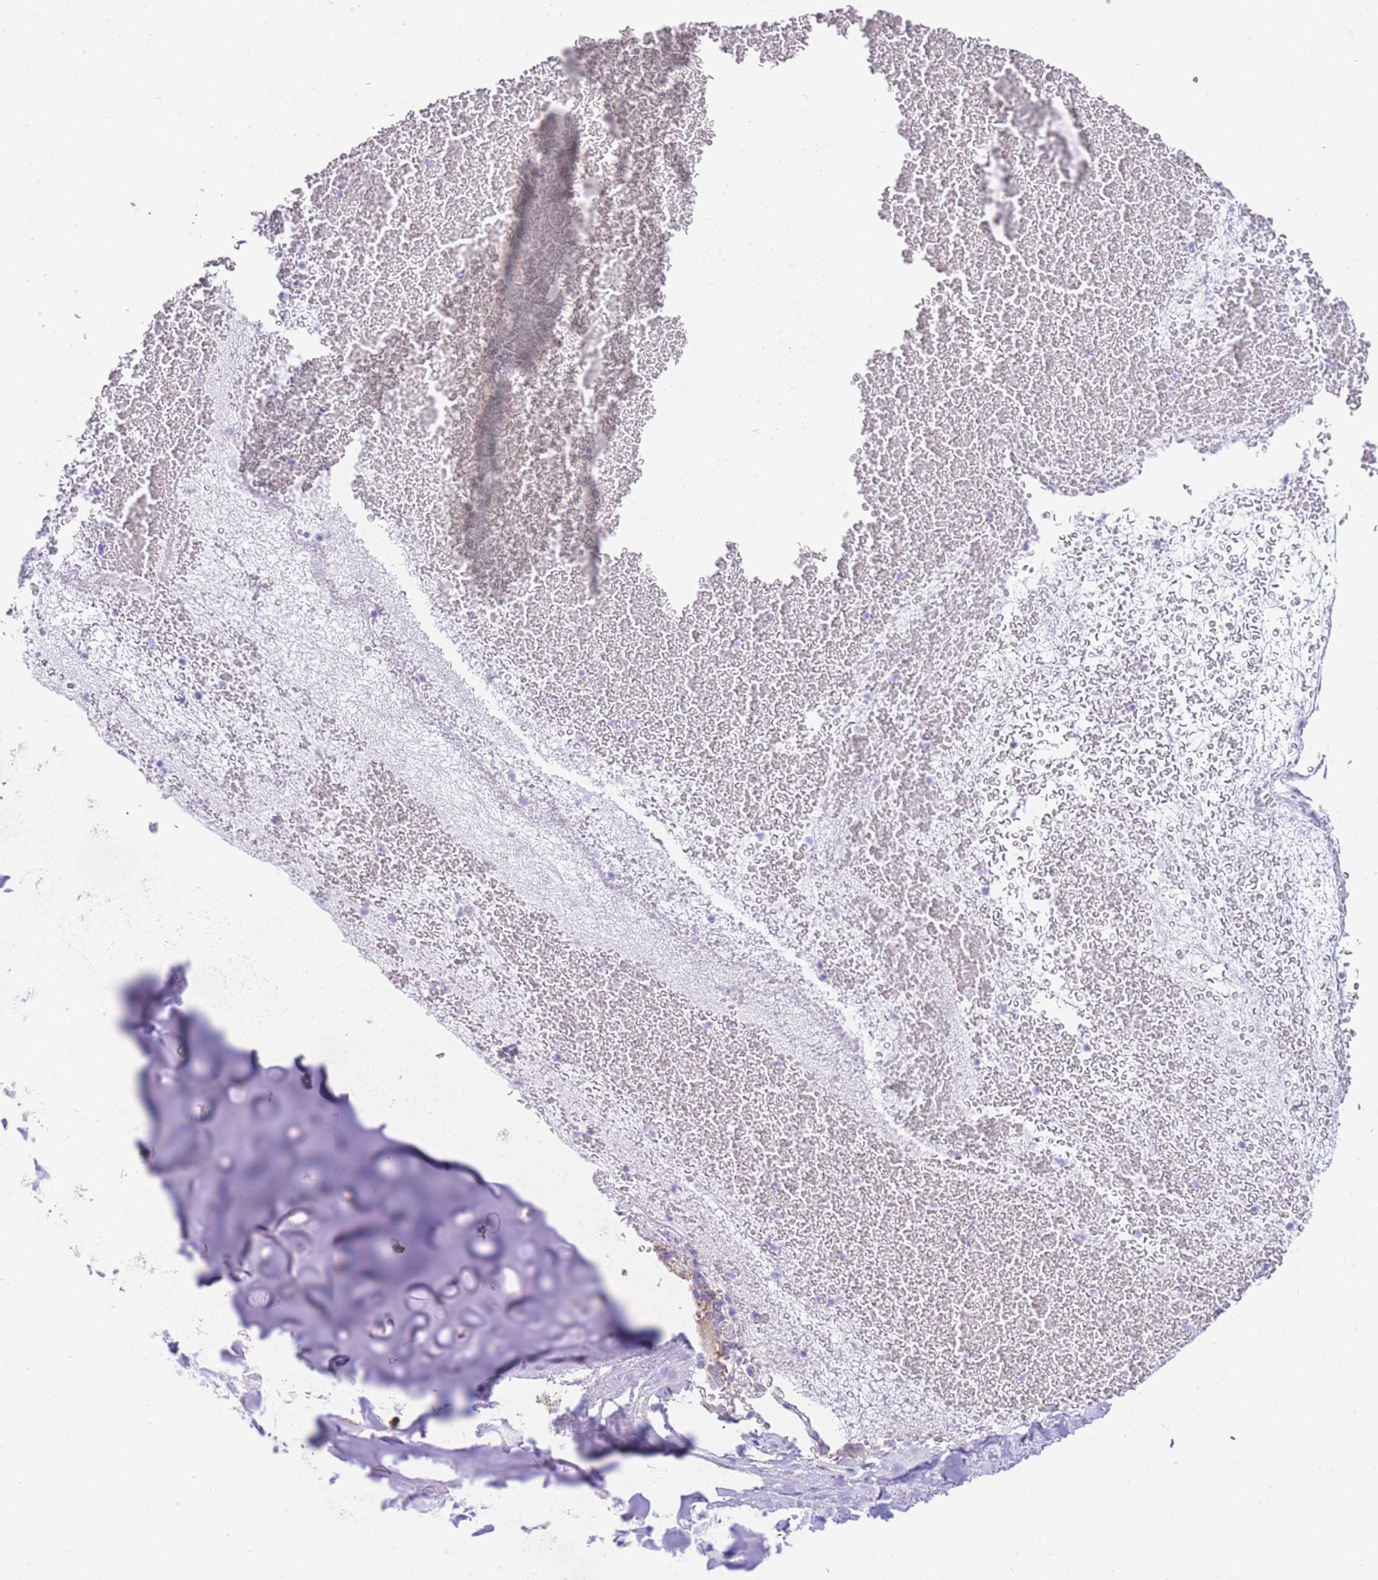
{"staining": {"intensity": "moderate", "quantity": "<25%", "location": "cytoplasmic/membranous"}, "tissue": "soft tissue", "cell_type": "Chondrocytes", "image_type": "normal", "snomed": [{"axis": "morphology", "description": "Normal tissue, NOS"}, {"axis": "topography", "description": "Cartilage tissue"}], "caption": "Protein staining reveals moderate cytoplasmic/membranous staining in approximately <25% of chondrocytes in unremarkable soft tissue. The staining is performed using DAB brown chromogen to label protein expression. The nuclei are counter-stained blue using hematoxylin.", "gene": "ACSM4", "patient": {"sex": "male", "age": 73}}